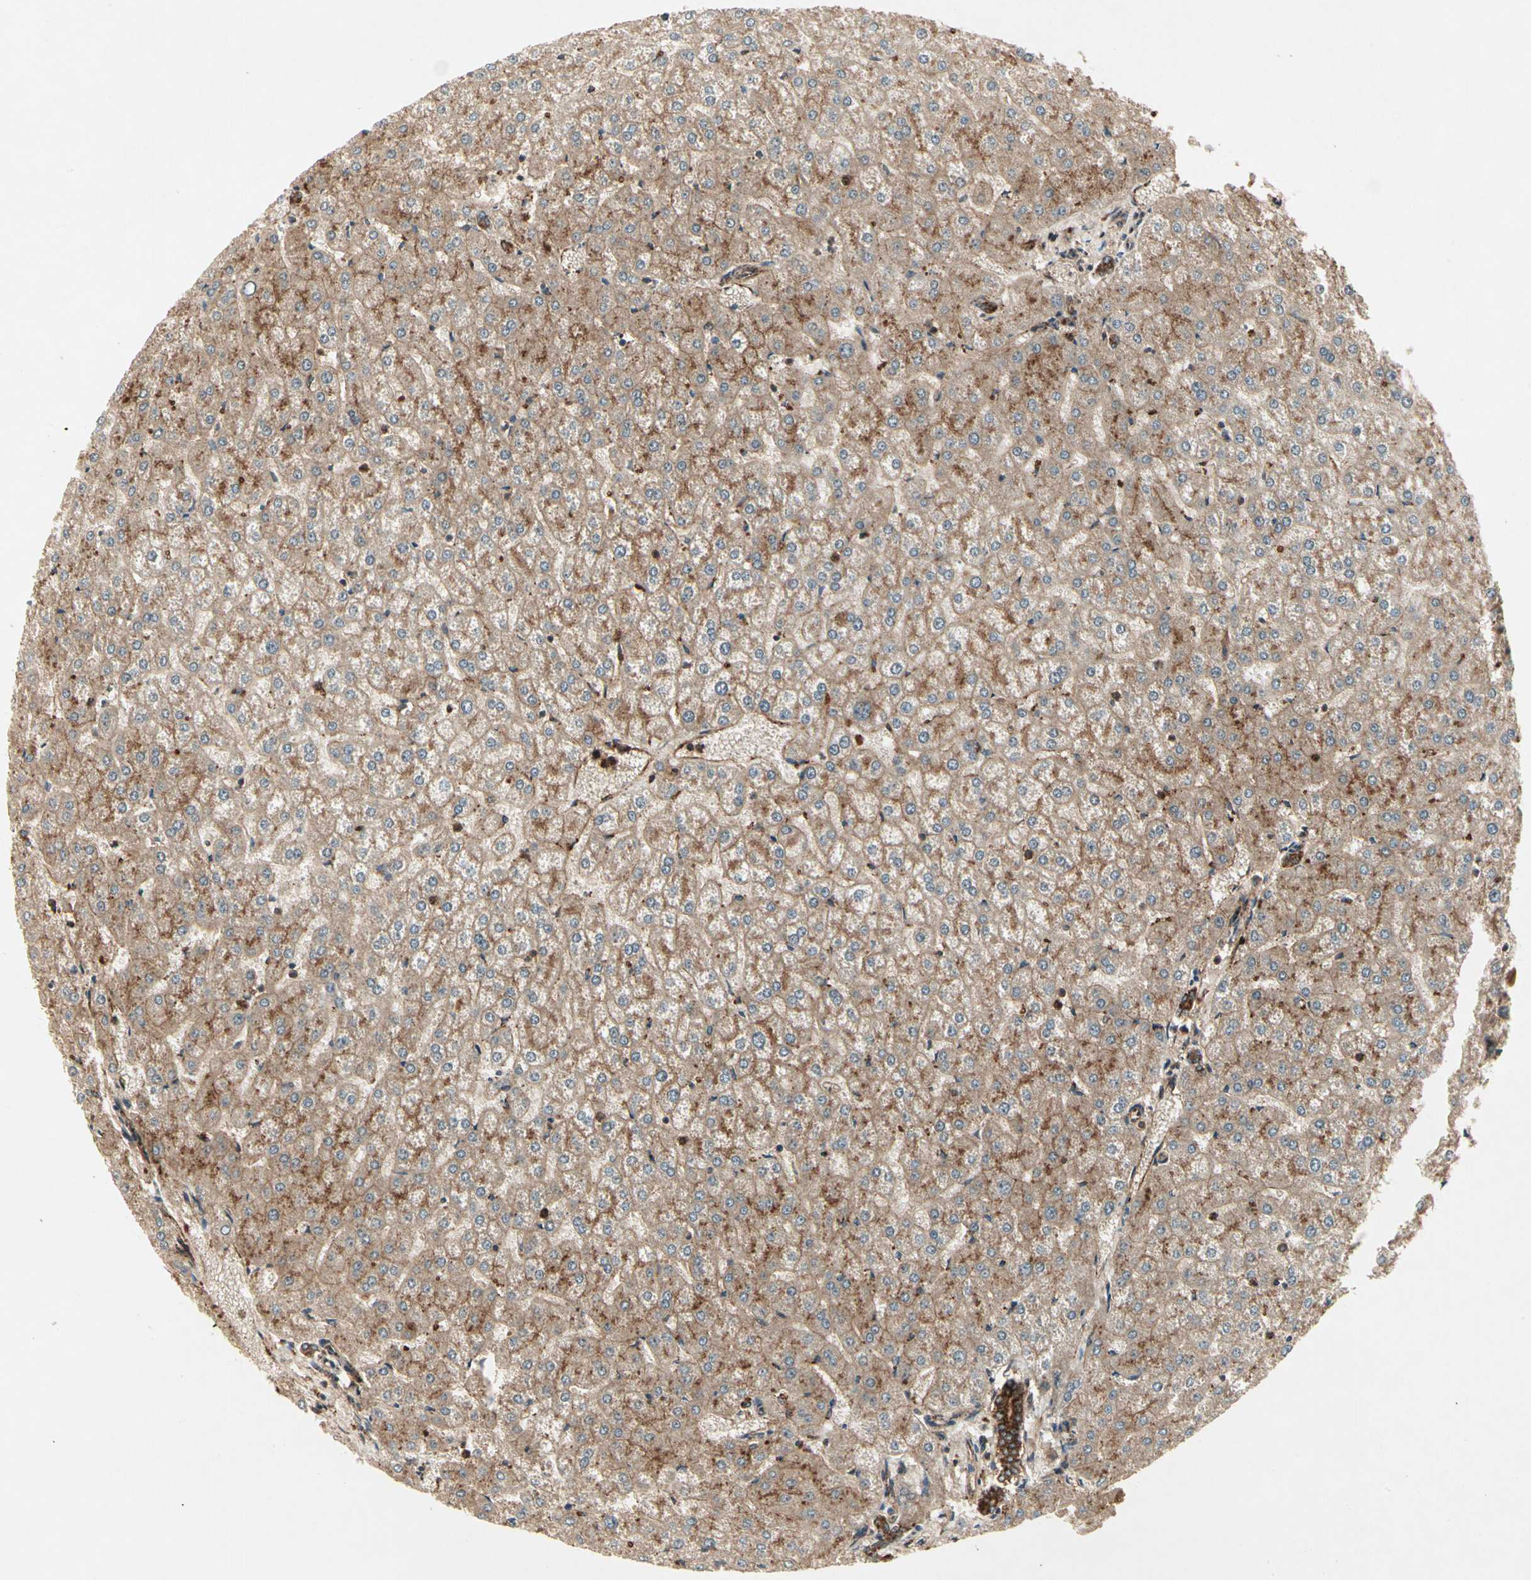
{"staining": {"intensity": "strong", "quantity": ">75%", "location": "cytoplasmic/membranous"}, "tissue": "liver", "cell_type": "Cholangiocytes", "image_type": "normal", "snomed": [{"axis": "morphology", "description": "Normal tissue, NOS"}, {"axis": "topography", "description": "Liver"}], "caption": "Cholangiocytes display strong cytoplasmic/membranous positivity in about >75% of cells in benign liver. (IHC, brightfield microscopy, high magnification).", "gene": "FLOT1", "patient": {"sex": "female", "age": 32}}